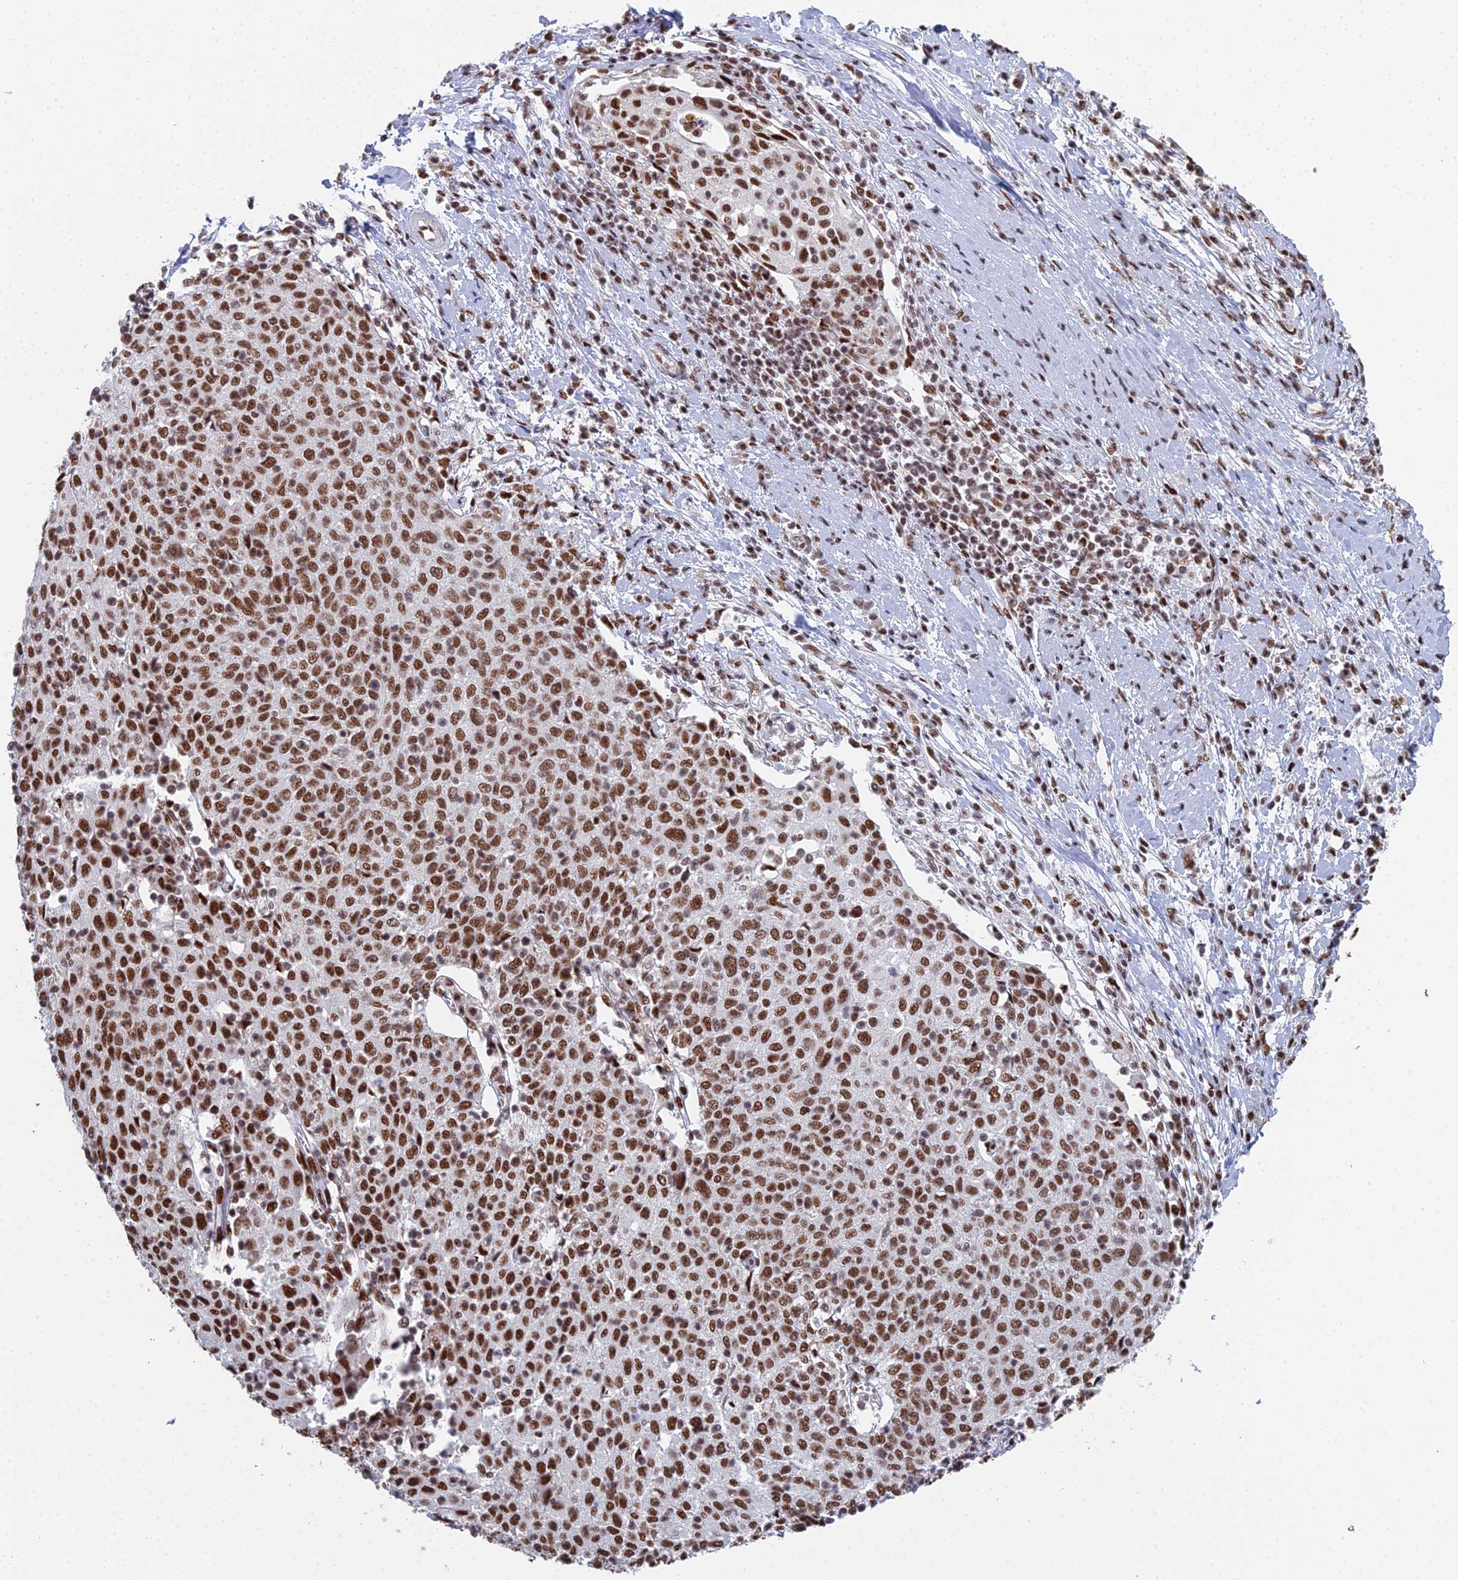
{"staining": {"intensity": "strong", "quantity": ">75%", "location": "nuclear"}, "tissue": "cervical cancer", "cell_type": "Tumor cells", "image_type": "cancer", "snomed": [{"axis": "morphology", "description": "Squamous cell carcinoma, NOS"}, {"axis": "topography", "description": "Cervix"}], "caption": "Approximately >75% of tumor cells in human cervical cancer (squamous cell carcinoma) exhibit strong nuclear protein positivity as visualized by brown immunohistochemical staining.", "gene": "SF3B3", "patient": {"sex": "female", "age": 52}}